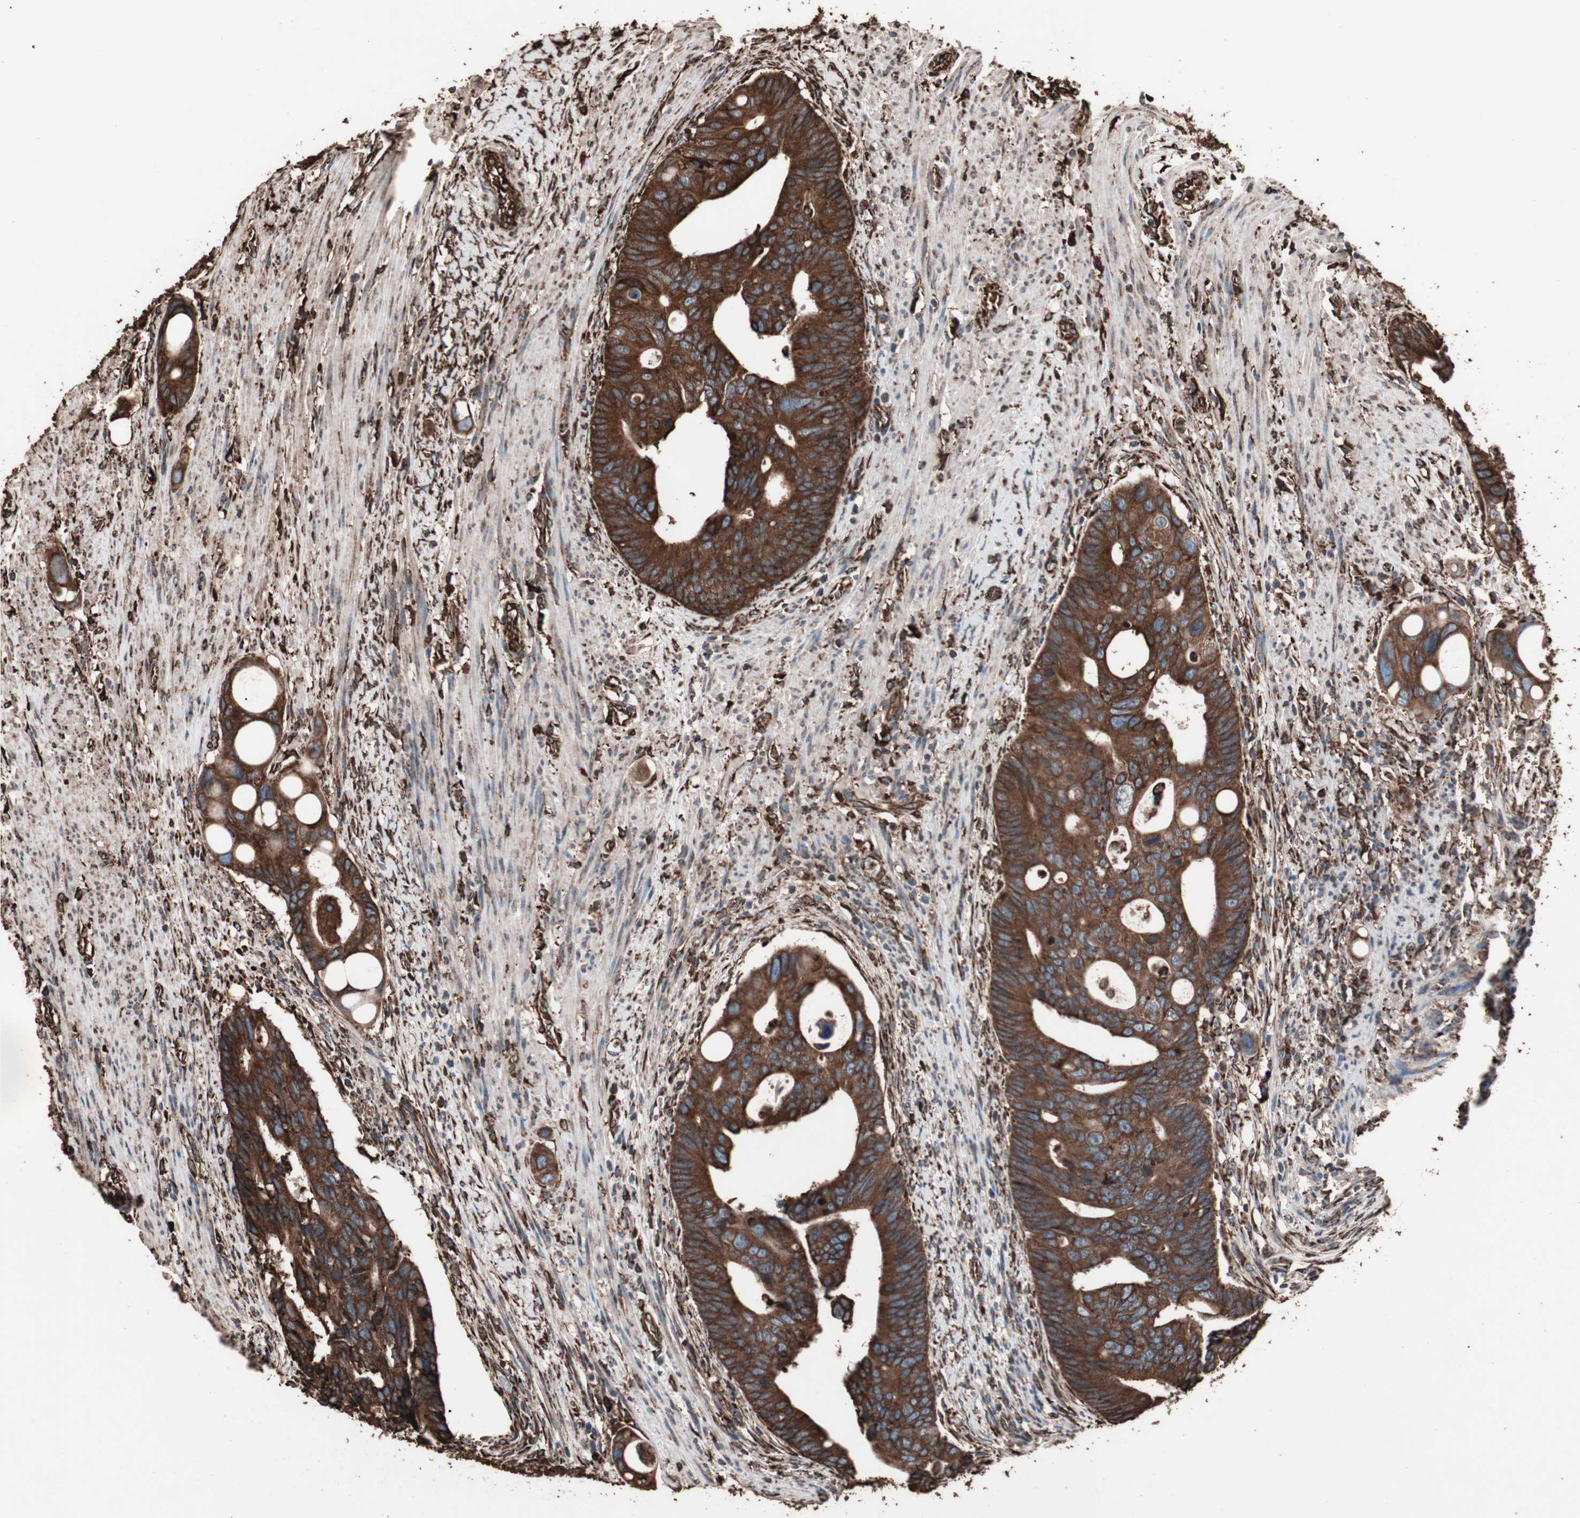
{"staining": {"intensity": "strong", "quantity": ">75%", "location": "cytoplasmic/membranous"}, "tissue": "colorectal cancer", "cell_type": "Tumor cells", "image_type": "cancer", "snomed": [{"axis": "morphology", "description": "Adenocarcinoma, NOS"}, {"axis": "topography", "description": "Colon"}], "caption": "Immunohistochemistry of colorectal cancer reveals high levels of strong cytoplasmic/membranous staining in about >75% of tumor cells.", "gene": "HSP90B1", "patient": {"sex": "female", "age": 57}}